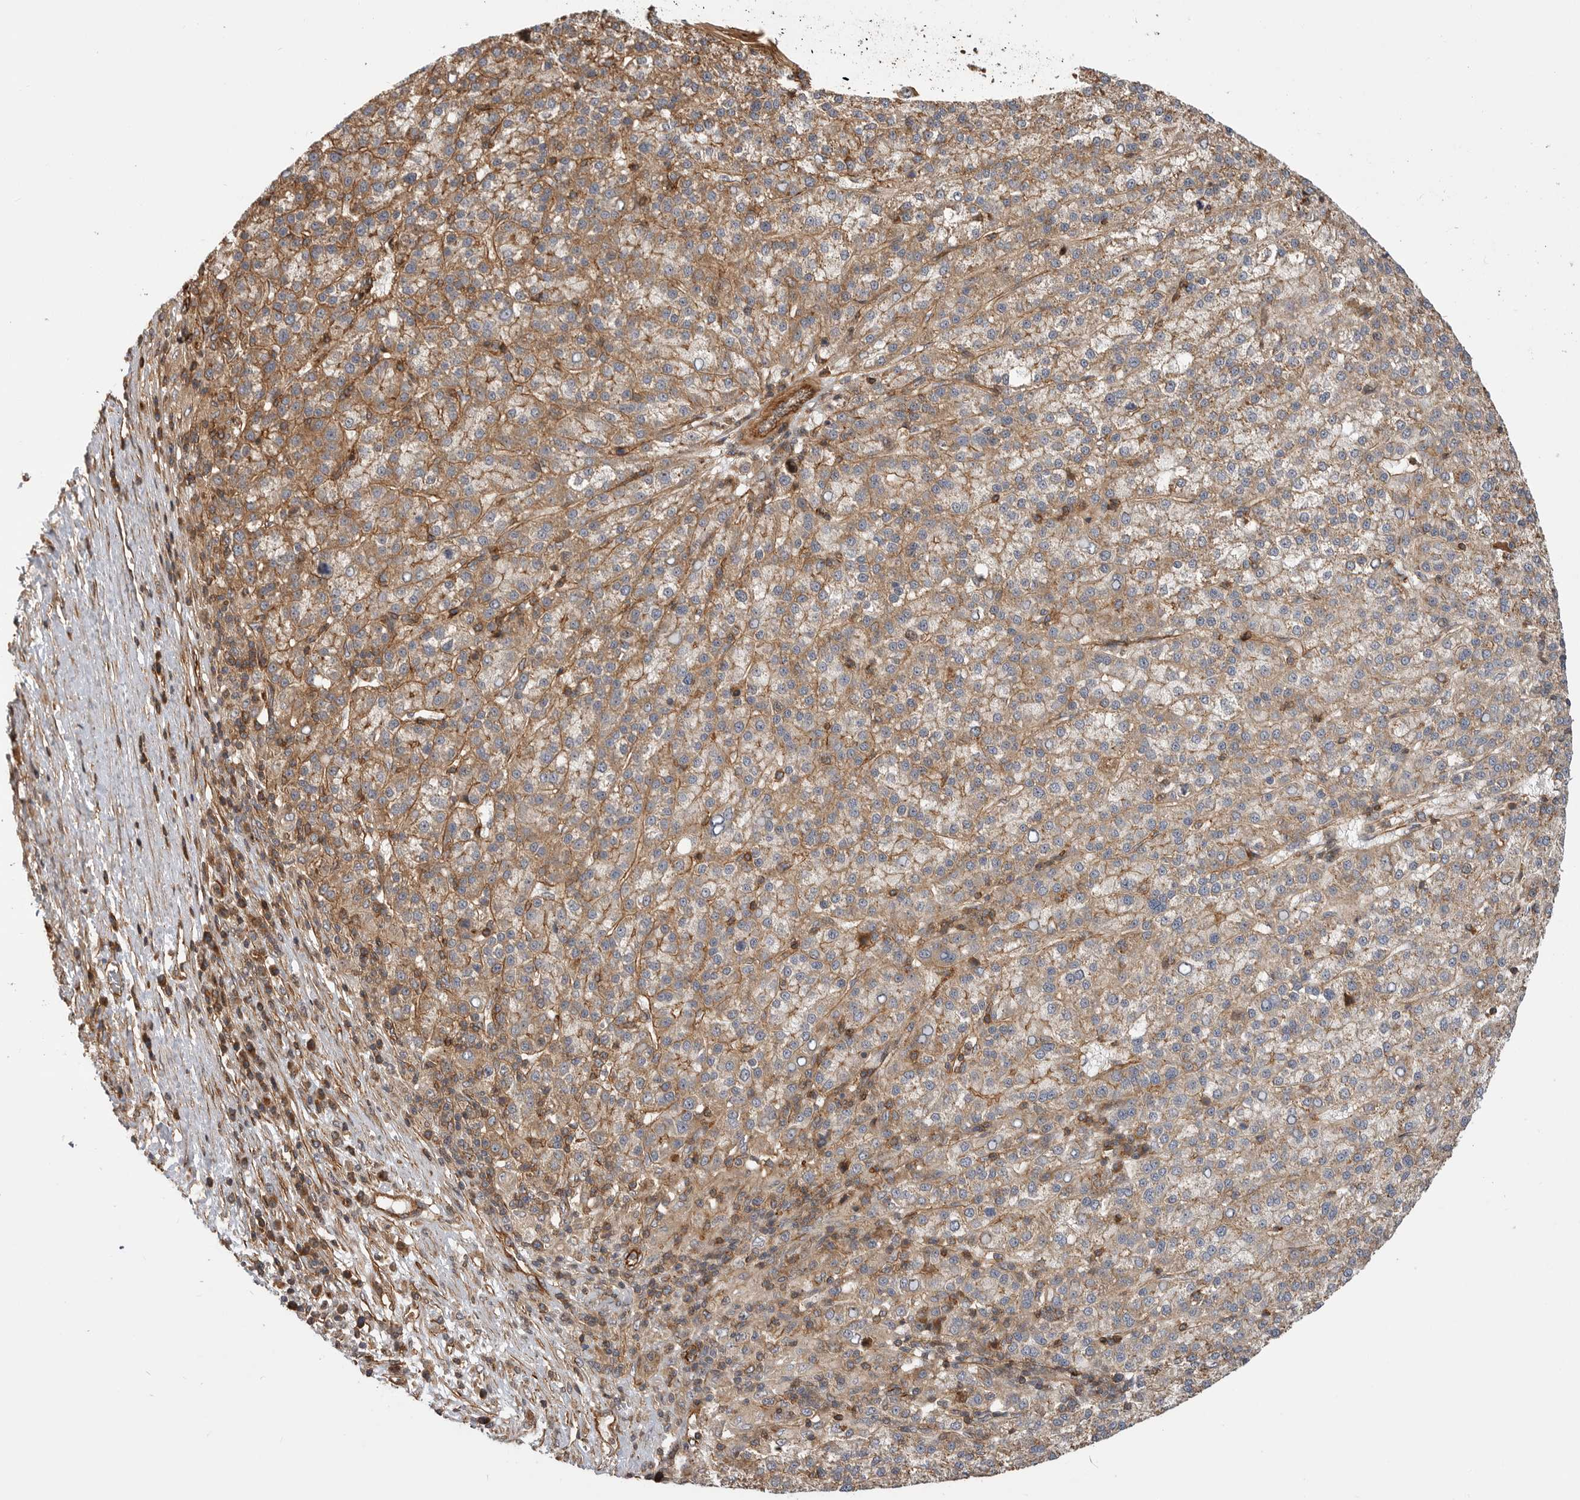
{"staining": {"intensity": "moderate", "quantity": "25%-75%", "location": "cytoplasmic/membranous"}, "tissue": "liver cancer", "cell_type": "Tumor cells", "image_type": "cancer", "snomed": [{"axis": "morphology", "description": "Carcinoma, Hepatocellular, NOS"}, {"axis": "topography", "description": "Liver"}], "caption": "Brown immunohistochemical staining in human liver cancer (hepatocellular carcinoma) shows moderate cytoplasmic/membranous staining in about 25%-75% of tumor cells.", "gene": "GPATCH2", "patient": {"sex": "female", "age": 58}}